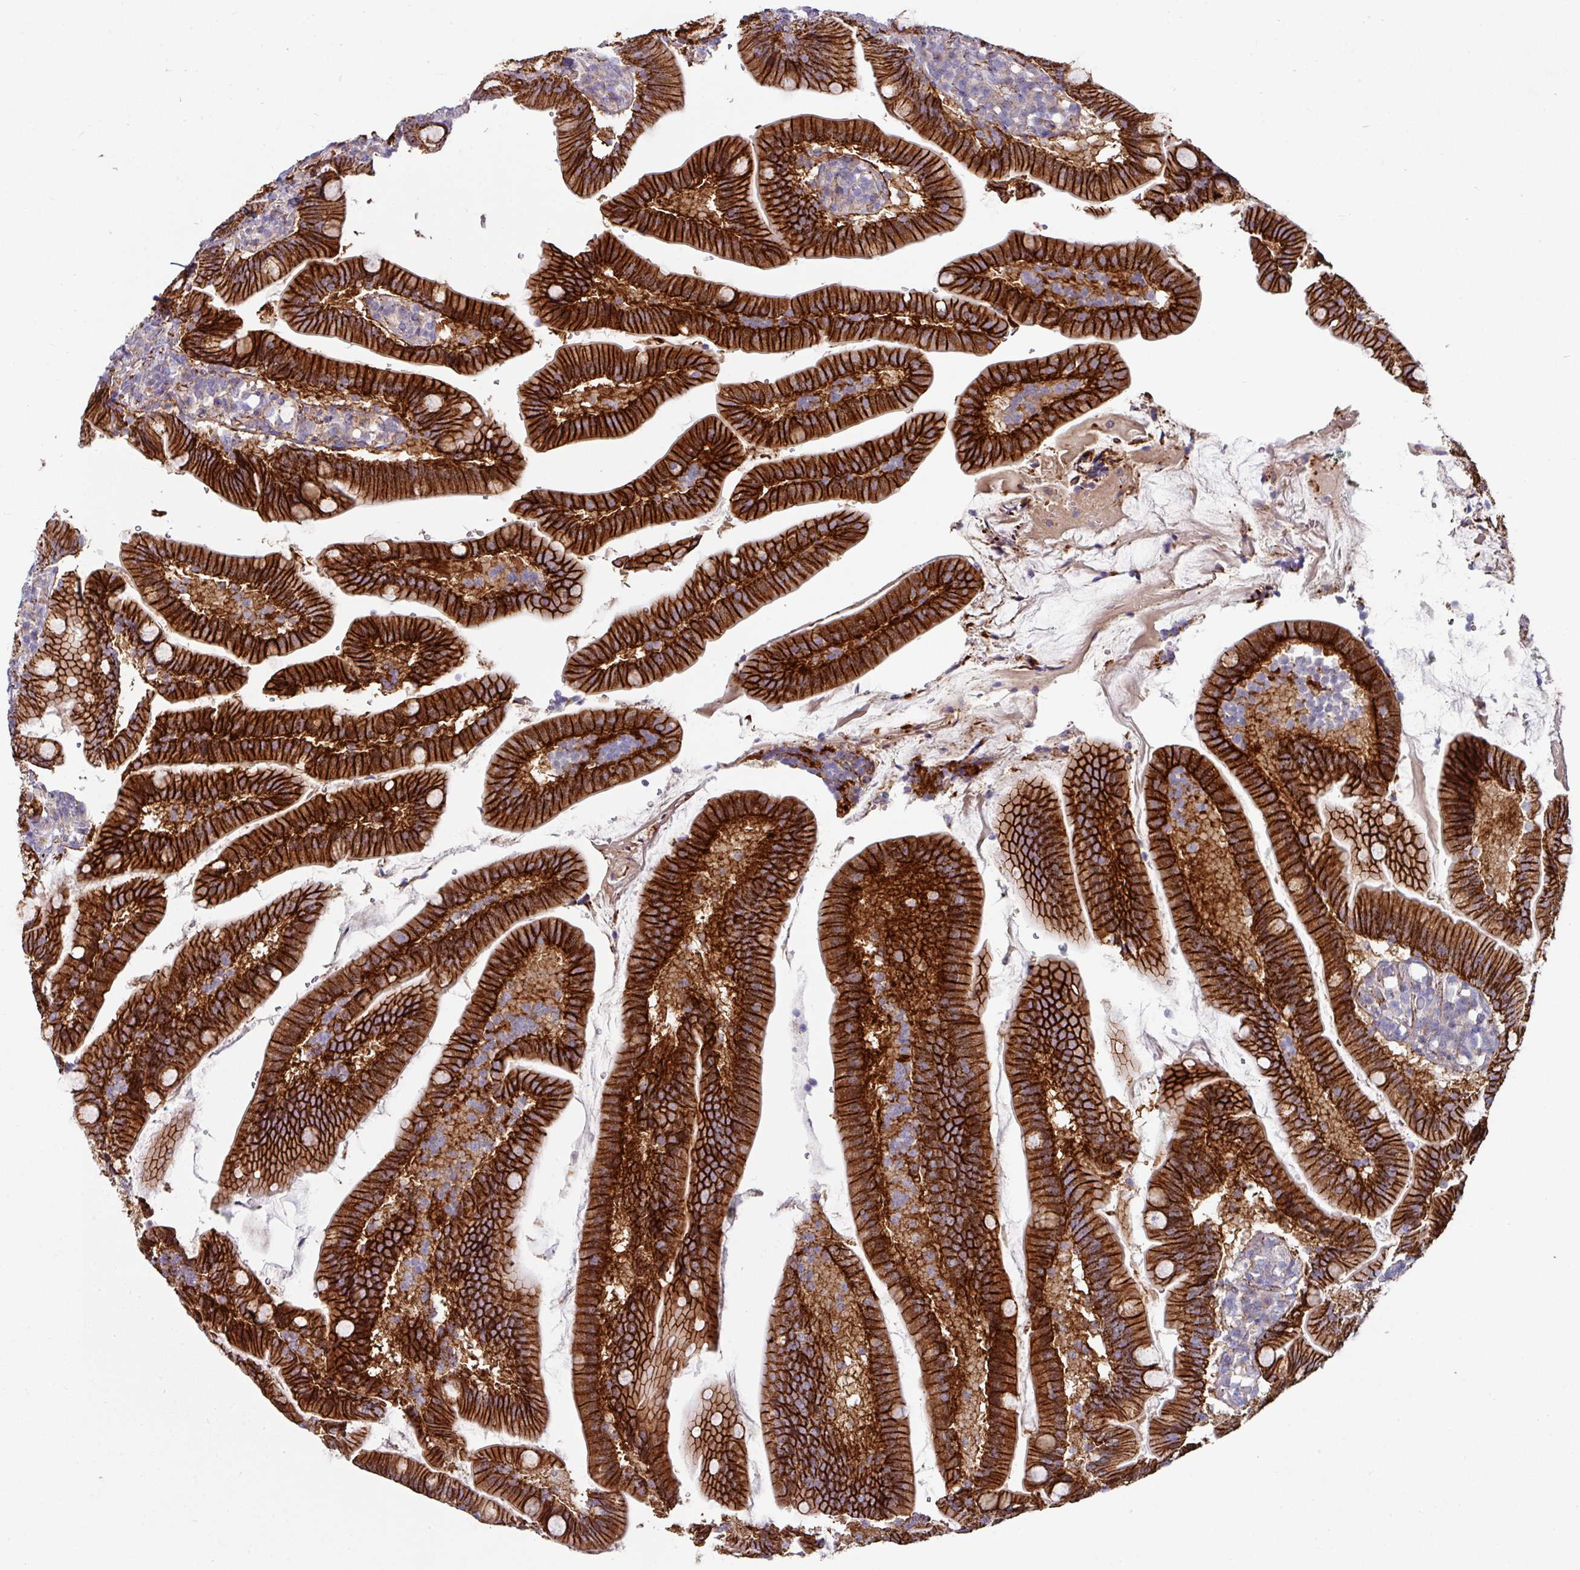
{"staining": {"intensity": "strong", "quantity": ">75%", "location": "cytoplasmic/membranous"}, "tissue": "duodenum", "cell_type": "Glandular cells", "image_type": "normal", "snomed": [{"axis": "morphology", "description": "Normal tissue, NOS"}, {"axis": "topography", "description": "Duodenum"}], "caption": "Immunohistochemistry (IHC) (DAB) staining of normal duodenum demonstrates strong cytoplasmic/membranous protein expression in approximately >75% of glandular cells.", "gene": "JUP", "patient": {"sex": "female", "age": 67}}